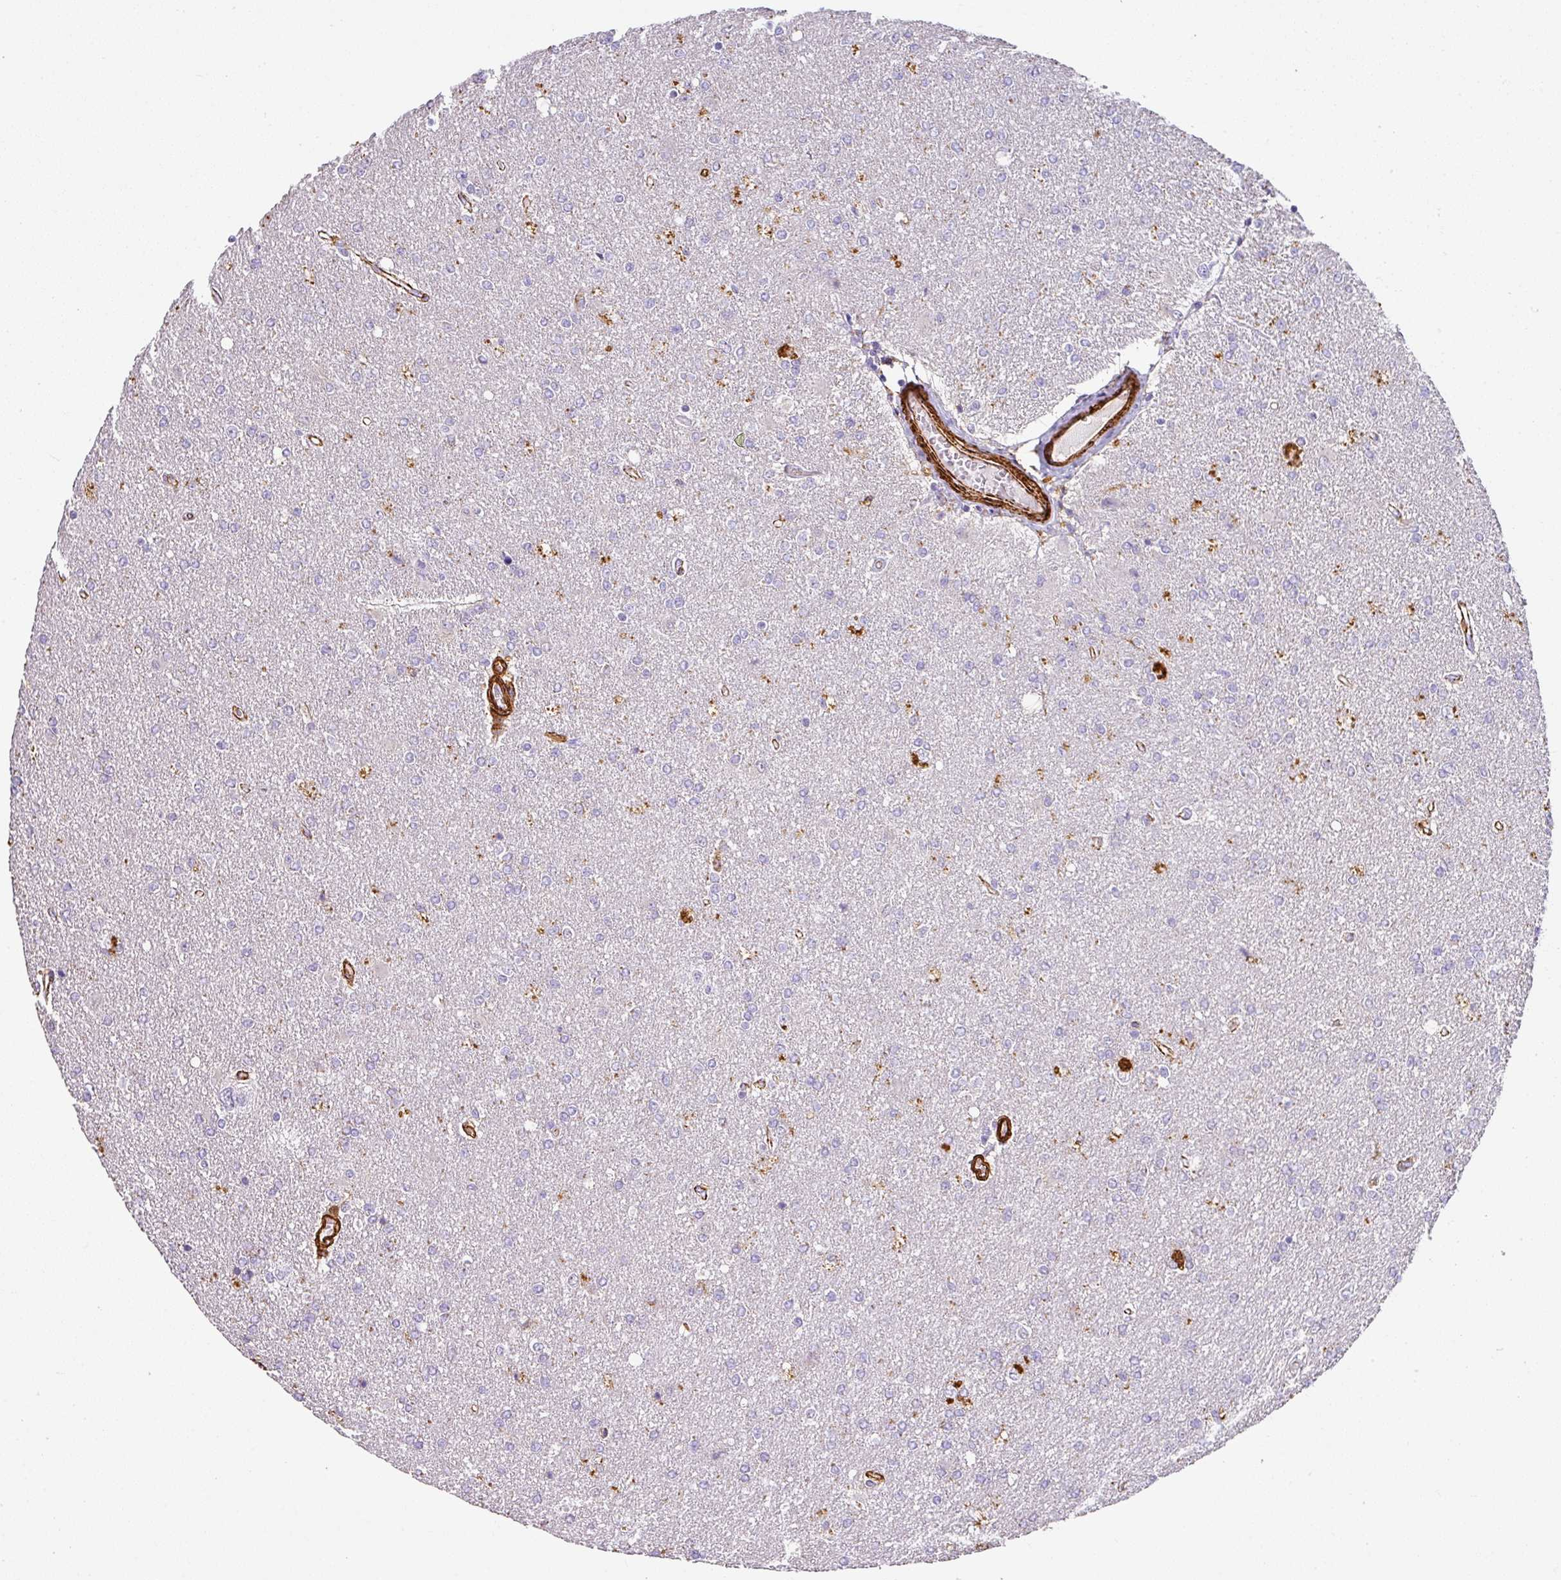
{"staining": {"intensity": "negative", "quantity": "none", "location": "none"}, "tissue": "glioma", "cell_type": "Tumor cells", "image_type": "cancer", "snomed": [{"axis": "morphology", "description": "Glioma, malignant, High grade"}, {"axis": "topography", "description": "Brain"}], "caption": "Tumor cells show no significant positivity in glioma. The staining was performed using DAB (3,3'-diaminobenzidine) to visualize the protein expression in brown, while the nuclei were stained in blue with hematoxylin (Magnification: 20x).", "gene": "SLC25A17", "patient": {"sex": "male", "age": 67}}